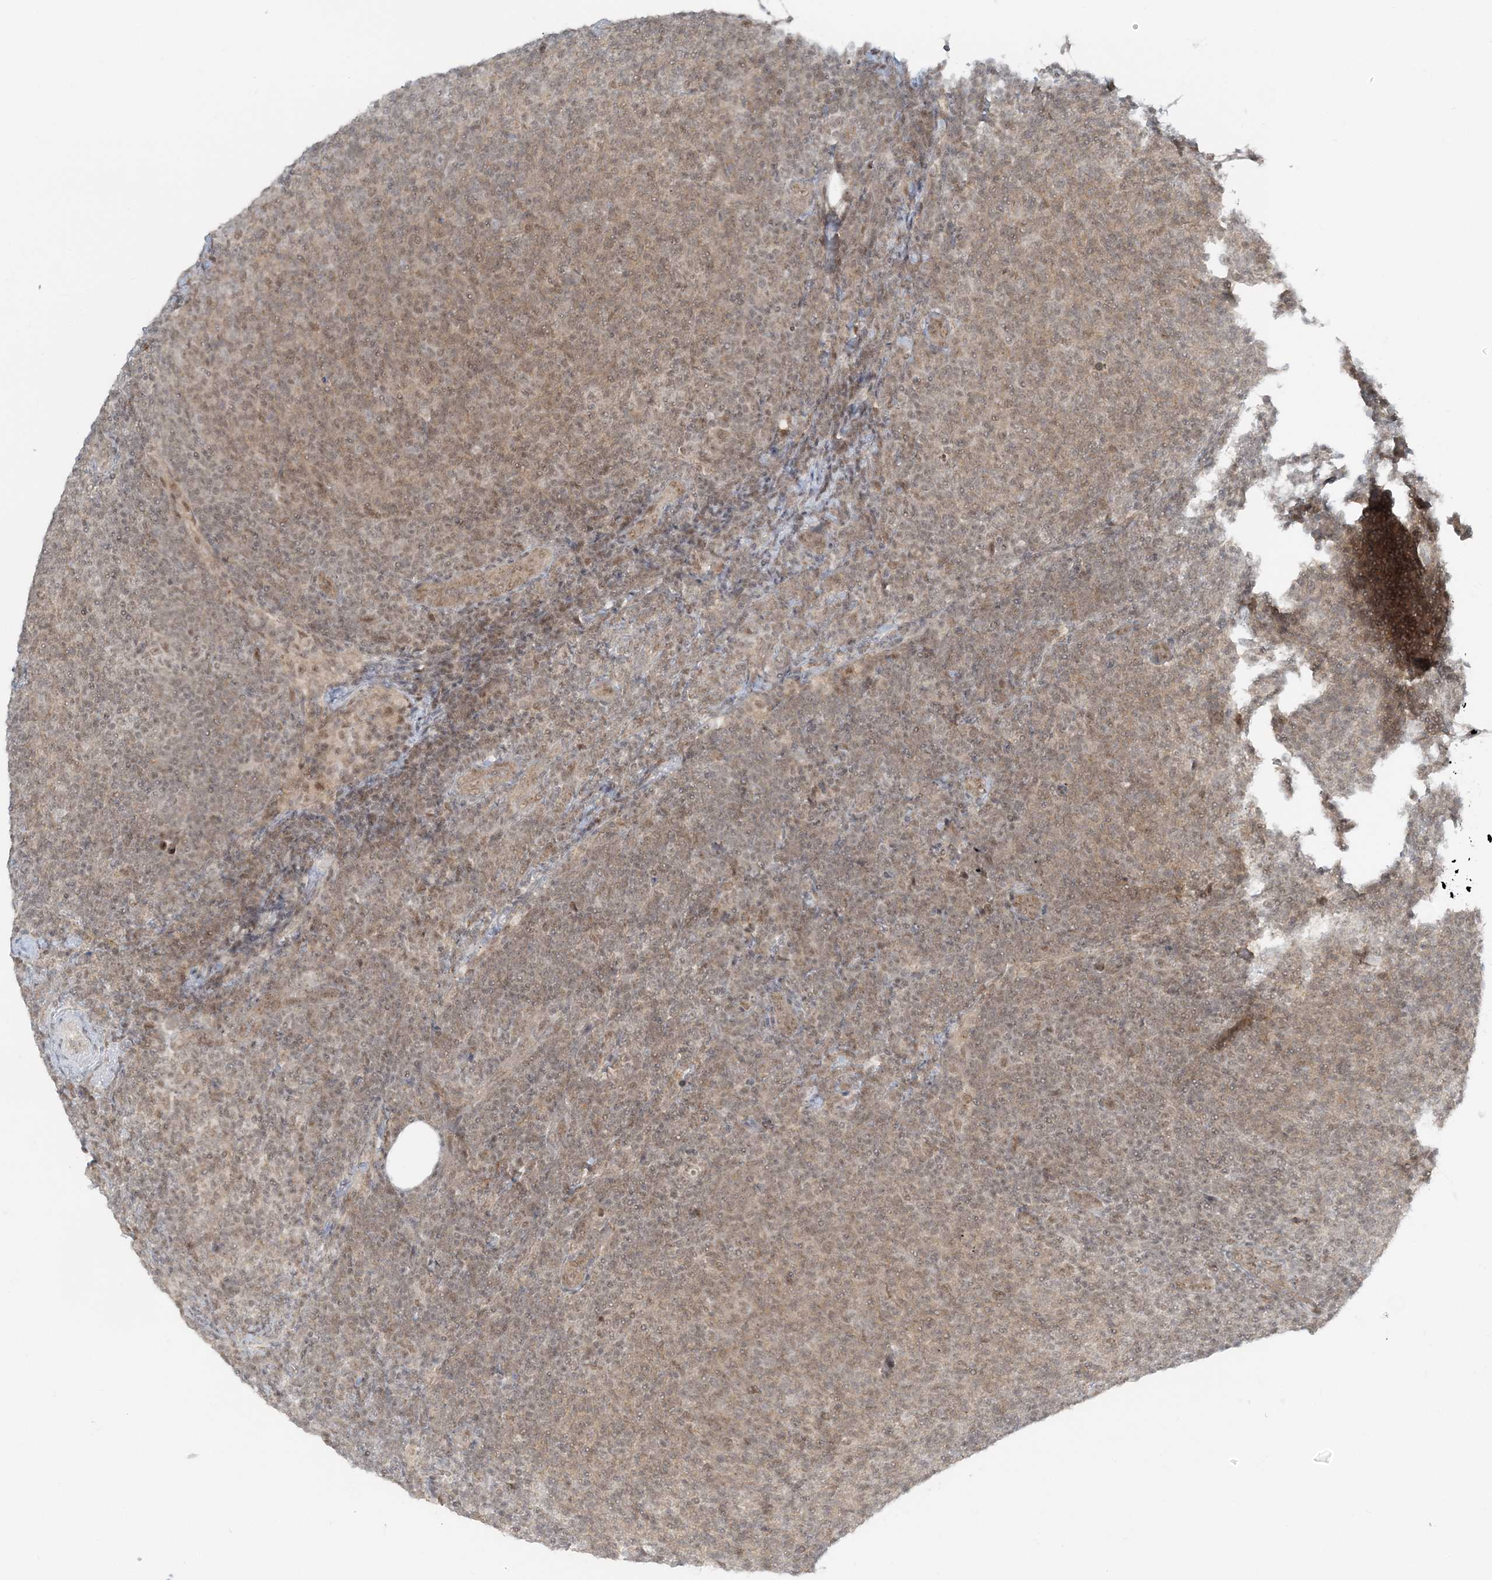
{"staining": {"intensity": "weak", "quantity": ">75%", "location": "nuclear"}, "tissue": "lymphoma", "cell_type": "Tumor cells", "image_type": "cancer", "snomed": [{"axis": "morphology", "description": "Malignant lymphoma, non-Hodgkin's type, Low grade"}, {"axis": "topography", "description": "Lymph node"}], "caption": "Tumor cells demonstrate low levels of weak nuclear expression in about >75% of cells in human lymphoma.", "gene": "ATP11A", "patient": {"sex": "male", "age": 66}}